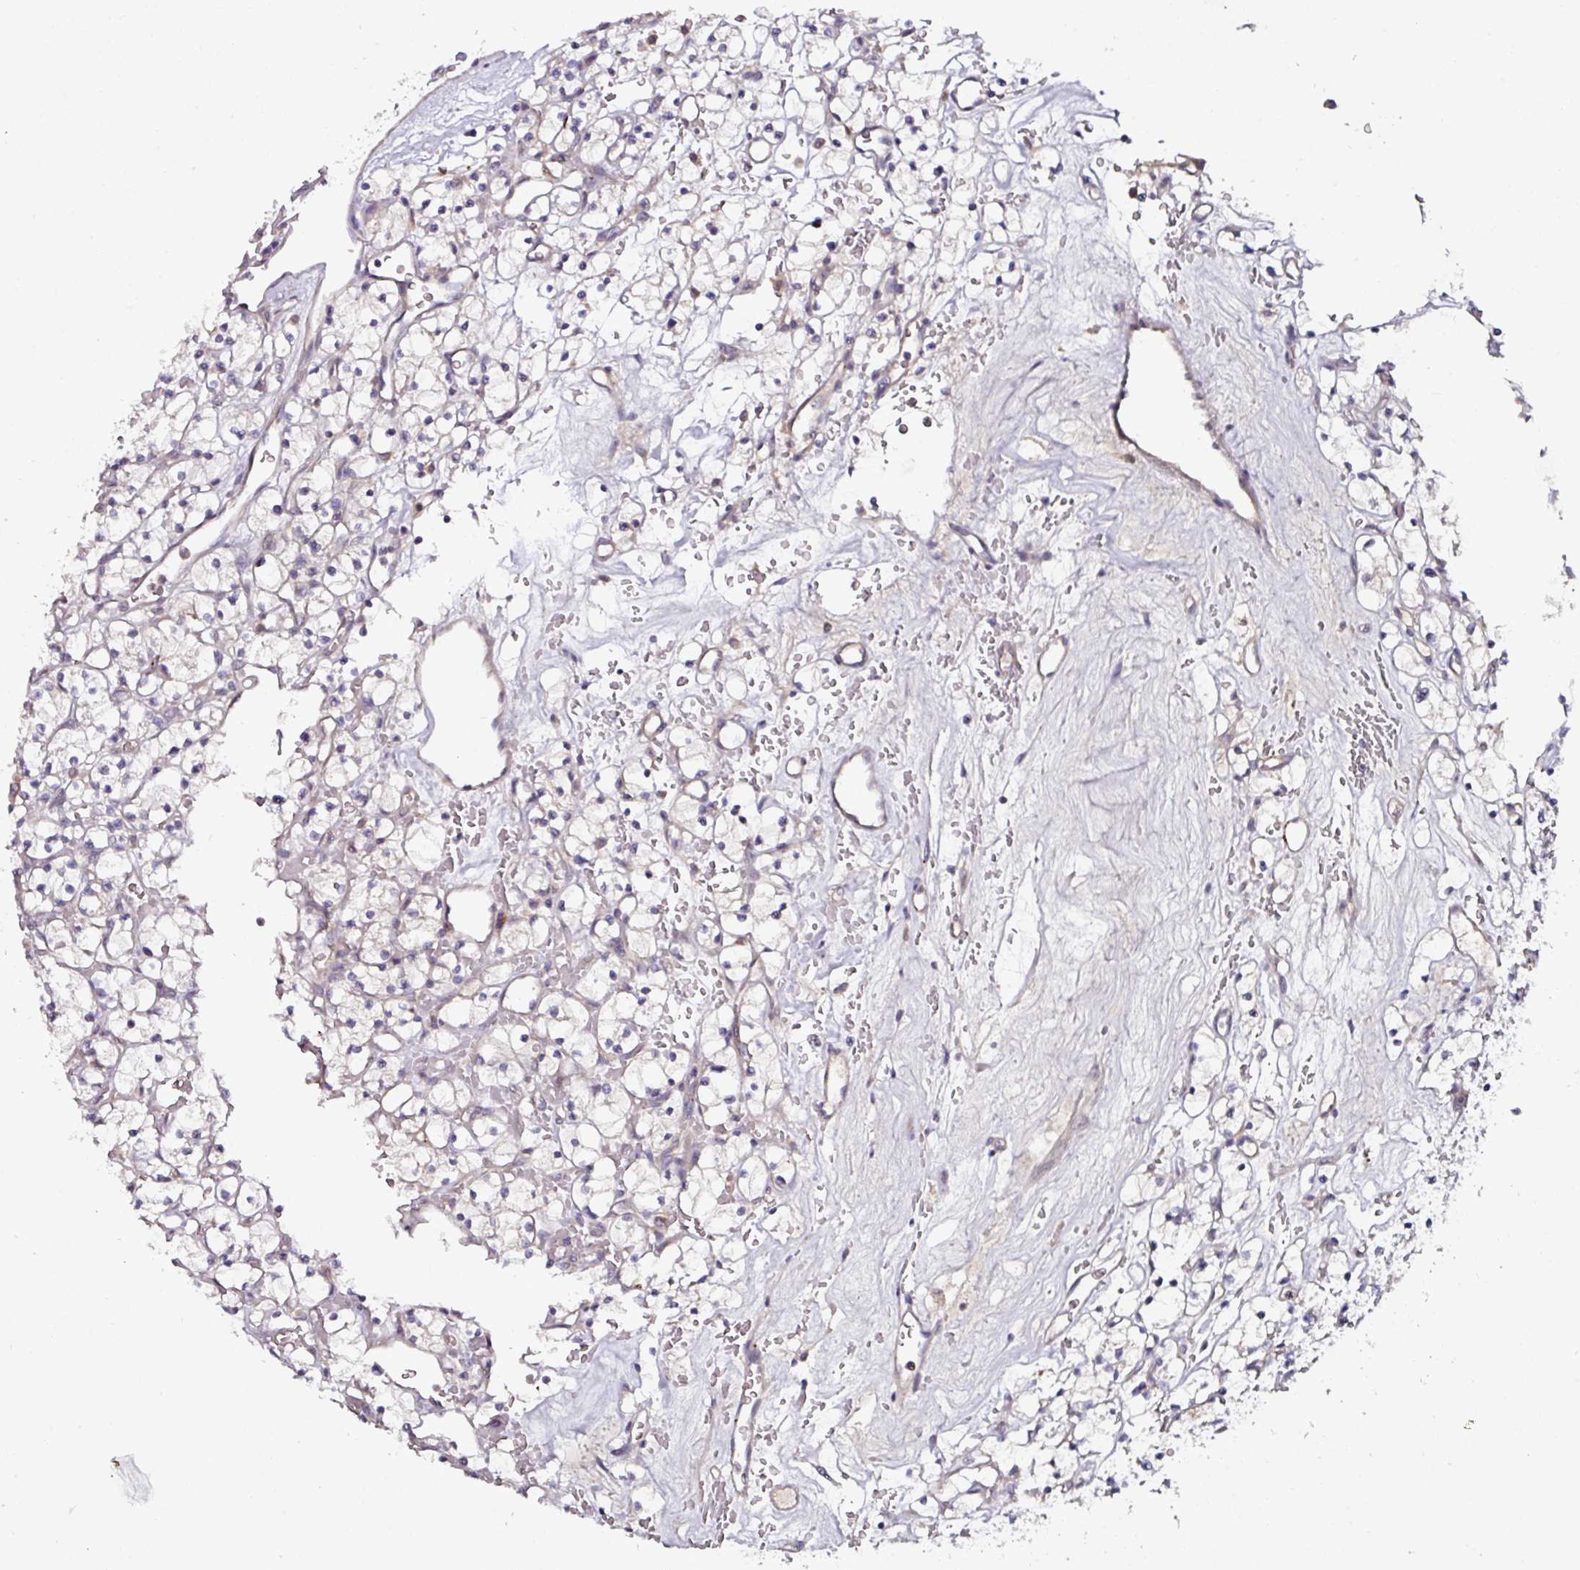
{"staining": {"intensity": "negative", "quantity": "none", "location": "none"}, "tissue": "renal cancer", "cell_type": "Tumor cells", "image_type": "cancer", "snomed": [{"axis": "morphology", "description": "Adenocarcinoma, NOS"}, {"axis": "topography", "description": "Kidney"}], "caption": "Immunohistochemical staining of renal cancer demonstrates no significant expression in tumor cells.", "gene": "CTDSP2", "patient": {"sex": "female", "age": 64}}